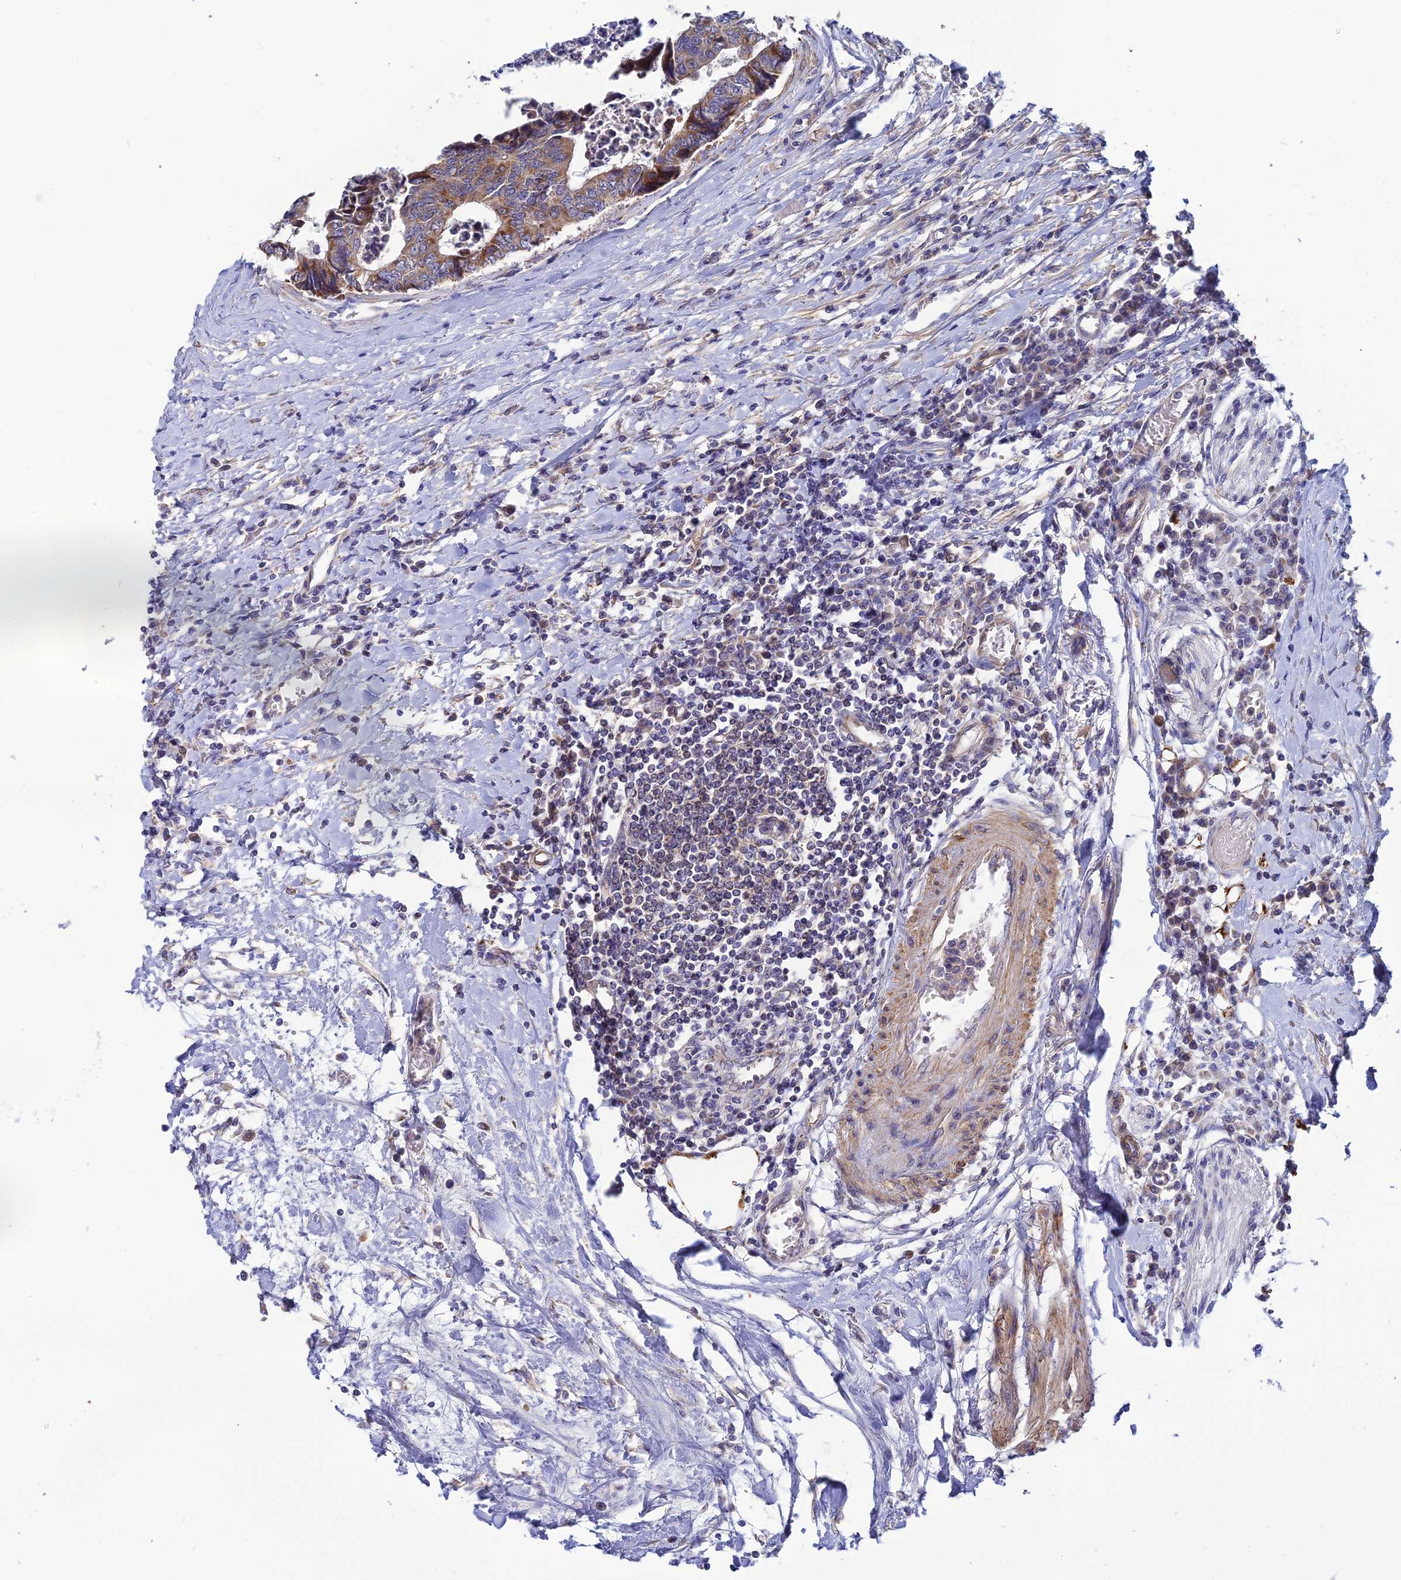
{"staining": {"intensity": "moderate", "quantity": "<25%", "location": "cytoplasmic/membranous"}, "tissue": "colorectal cancer", "cell_type": "Tumor cells", "image_type": "cancer", "snomed": [{"axis": "morphology", "description": "Adenocarcinoma, NOS"}, {"axis": "topography", "description": "Rectum"}], "caption": "Tumor cells exhibit low levels of moderate cytoplasmic/membranous positivity in approximately <25% of cells in colorectal cancer. (DAB (3,3'-diaminobenzidine) = brown stain, brightfield microscopy at high magnification).", "gene": "ACOT2", "patient": {"sex": "male", "age": 84}}